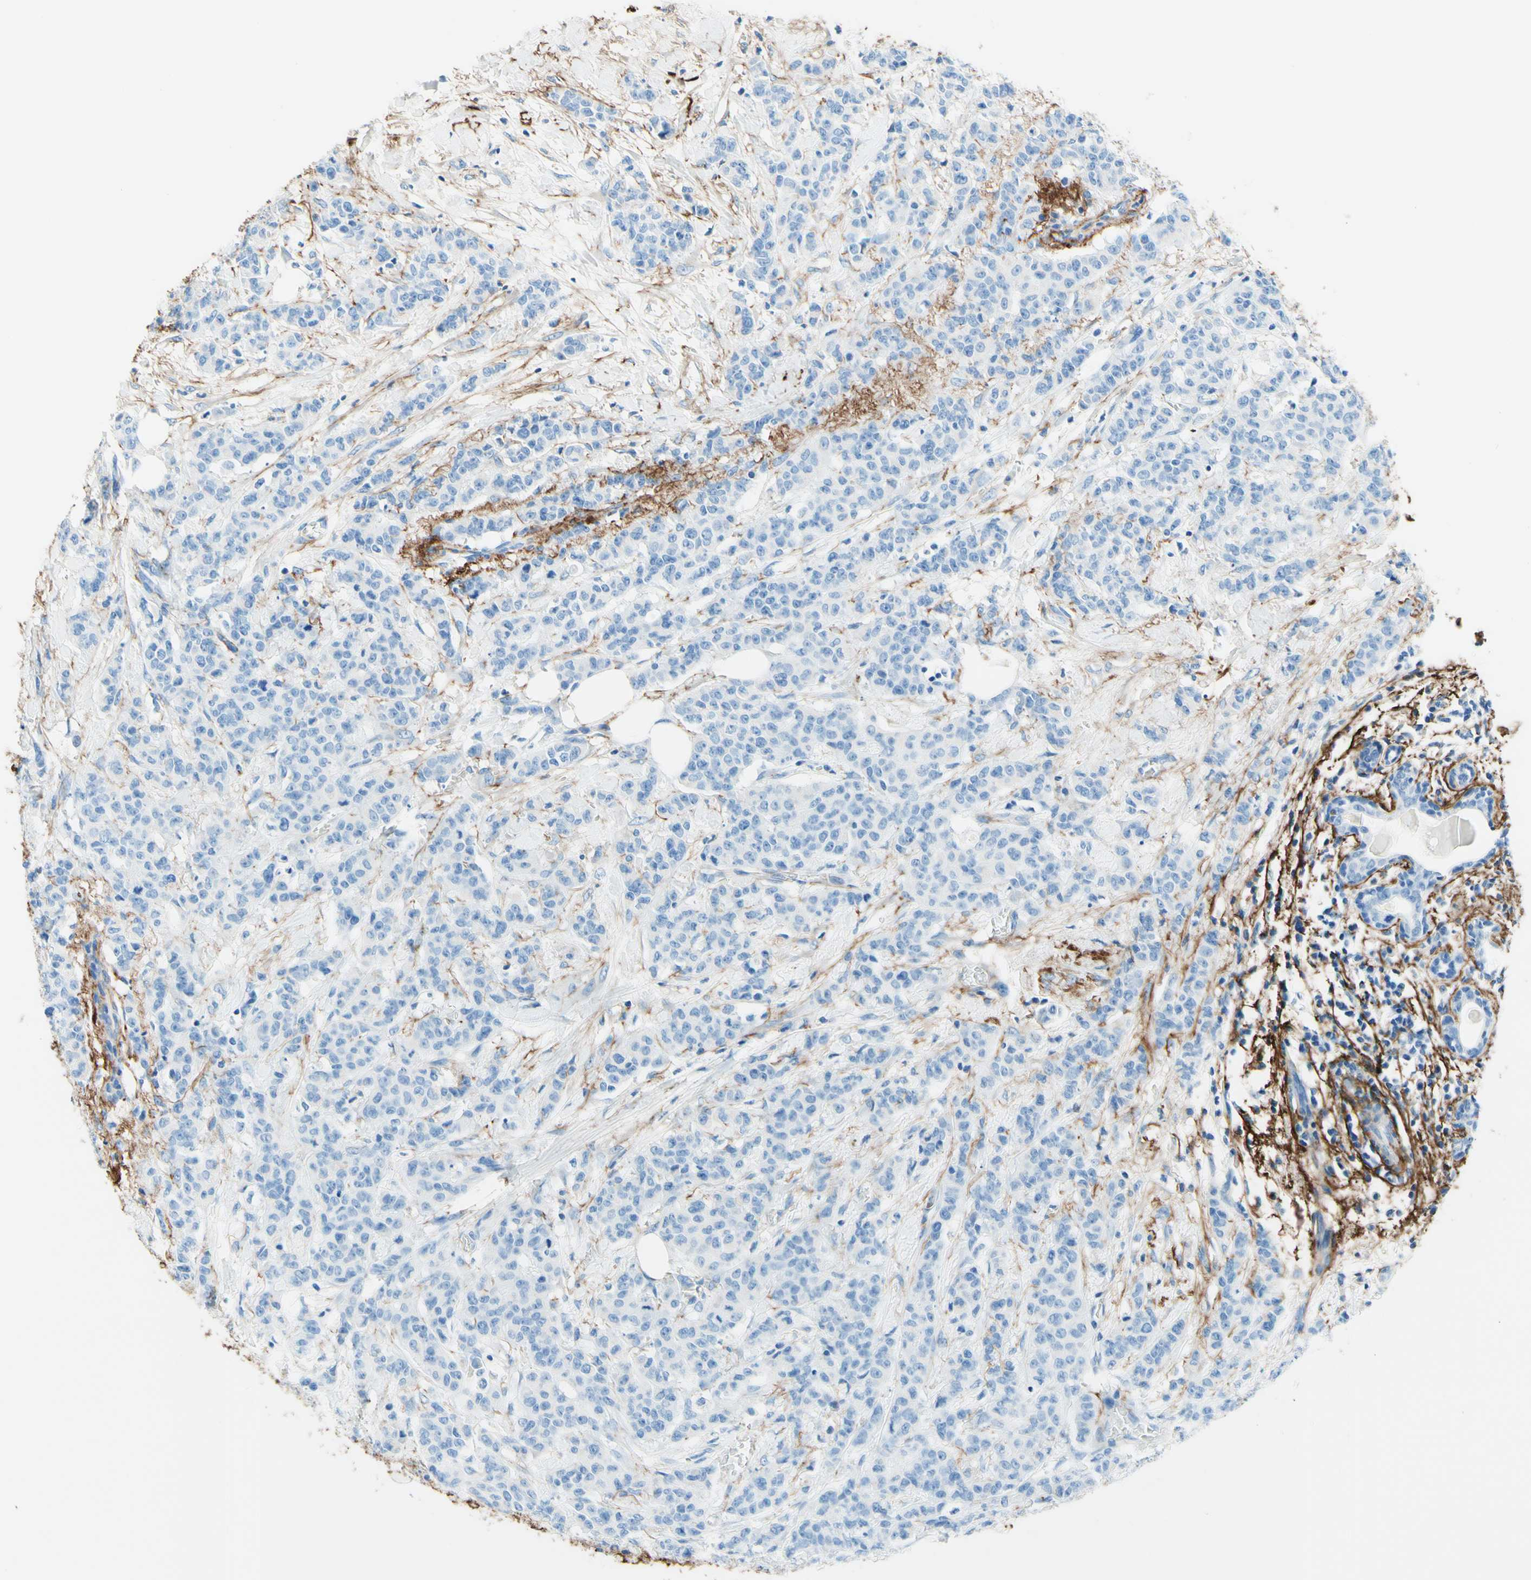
{"staining": {"intensity": "negative", "quantity": "none", "location": "none"}, "tissue": "breast cancer", "cell_type": "Tumor cells", "image_type": "cancer", "snomed": [{"axis": "morphology", "description": "Normal tissue, NOS"}, {"axis": "morphology", "description": "Duct carcinoma"}, {"axis": "topography", "description": "Breast"}], "caption": "A photomicrograph of human breast cancer is negative for staining in tumor cells. (Brightfield microscopy of DAB (3,3'-diaminobenzidine) immunohistochemistry (IHC) at high magnification).", "gene": "MFAP5", "patient": {"sex": "female", "age": 40}}